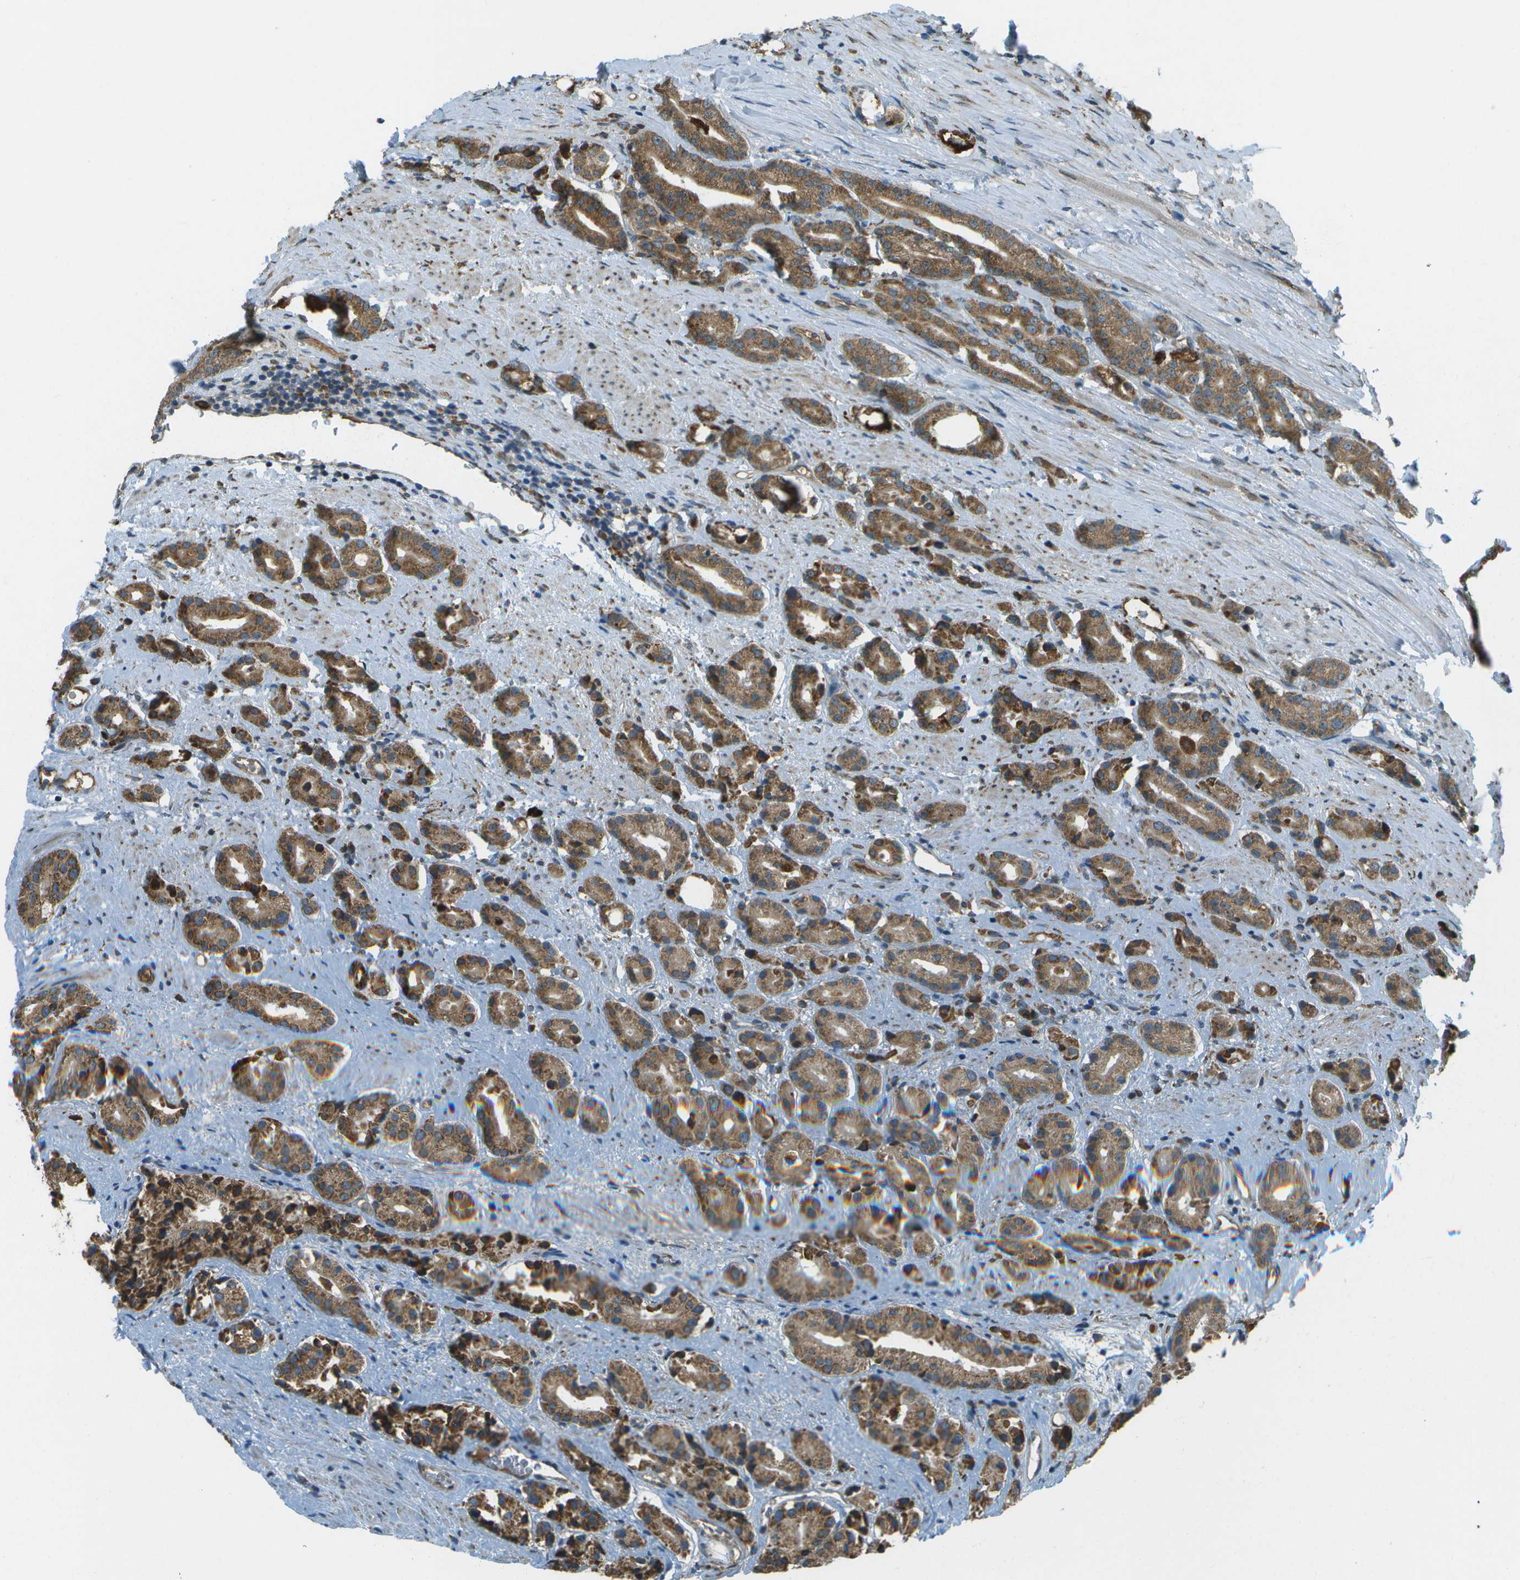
{"staining": {"intensity": "moderate", "quantity": ">75%", "location": "cytoplasmic/membranous"}, "tissue": "prostate cancer", "cell_type": "Tumor cells", "image_type": "cancer", "snomed": [{"axis": "morphology", "description": "Adenocarcinoma, High grade"}, {"axis": "topography", "description": "Prostate"}], "caption": "Prostate cancer stained with DAB IHC shows medium levels of moderate cytoplasmic/membranous staining in about >75% of tumor cells.", "gene": "USP30", "patient": {"sex": "male", "age": 71}}